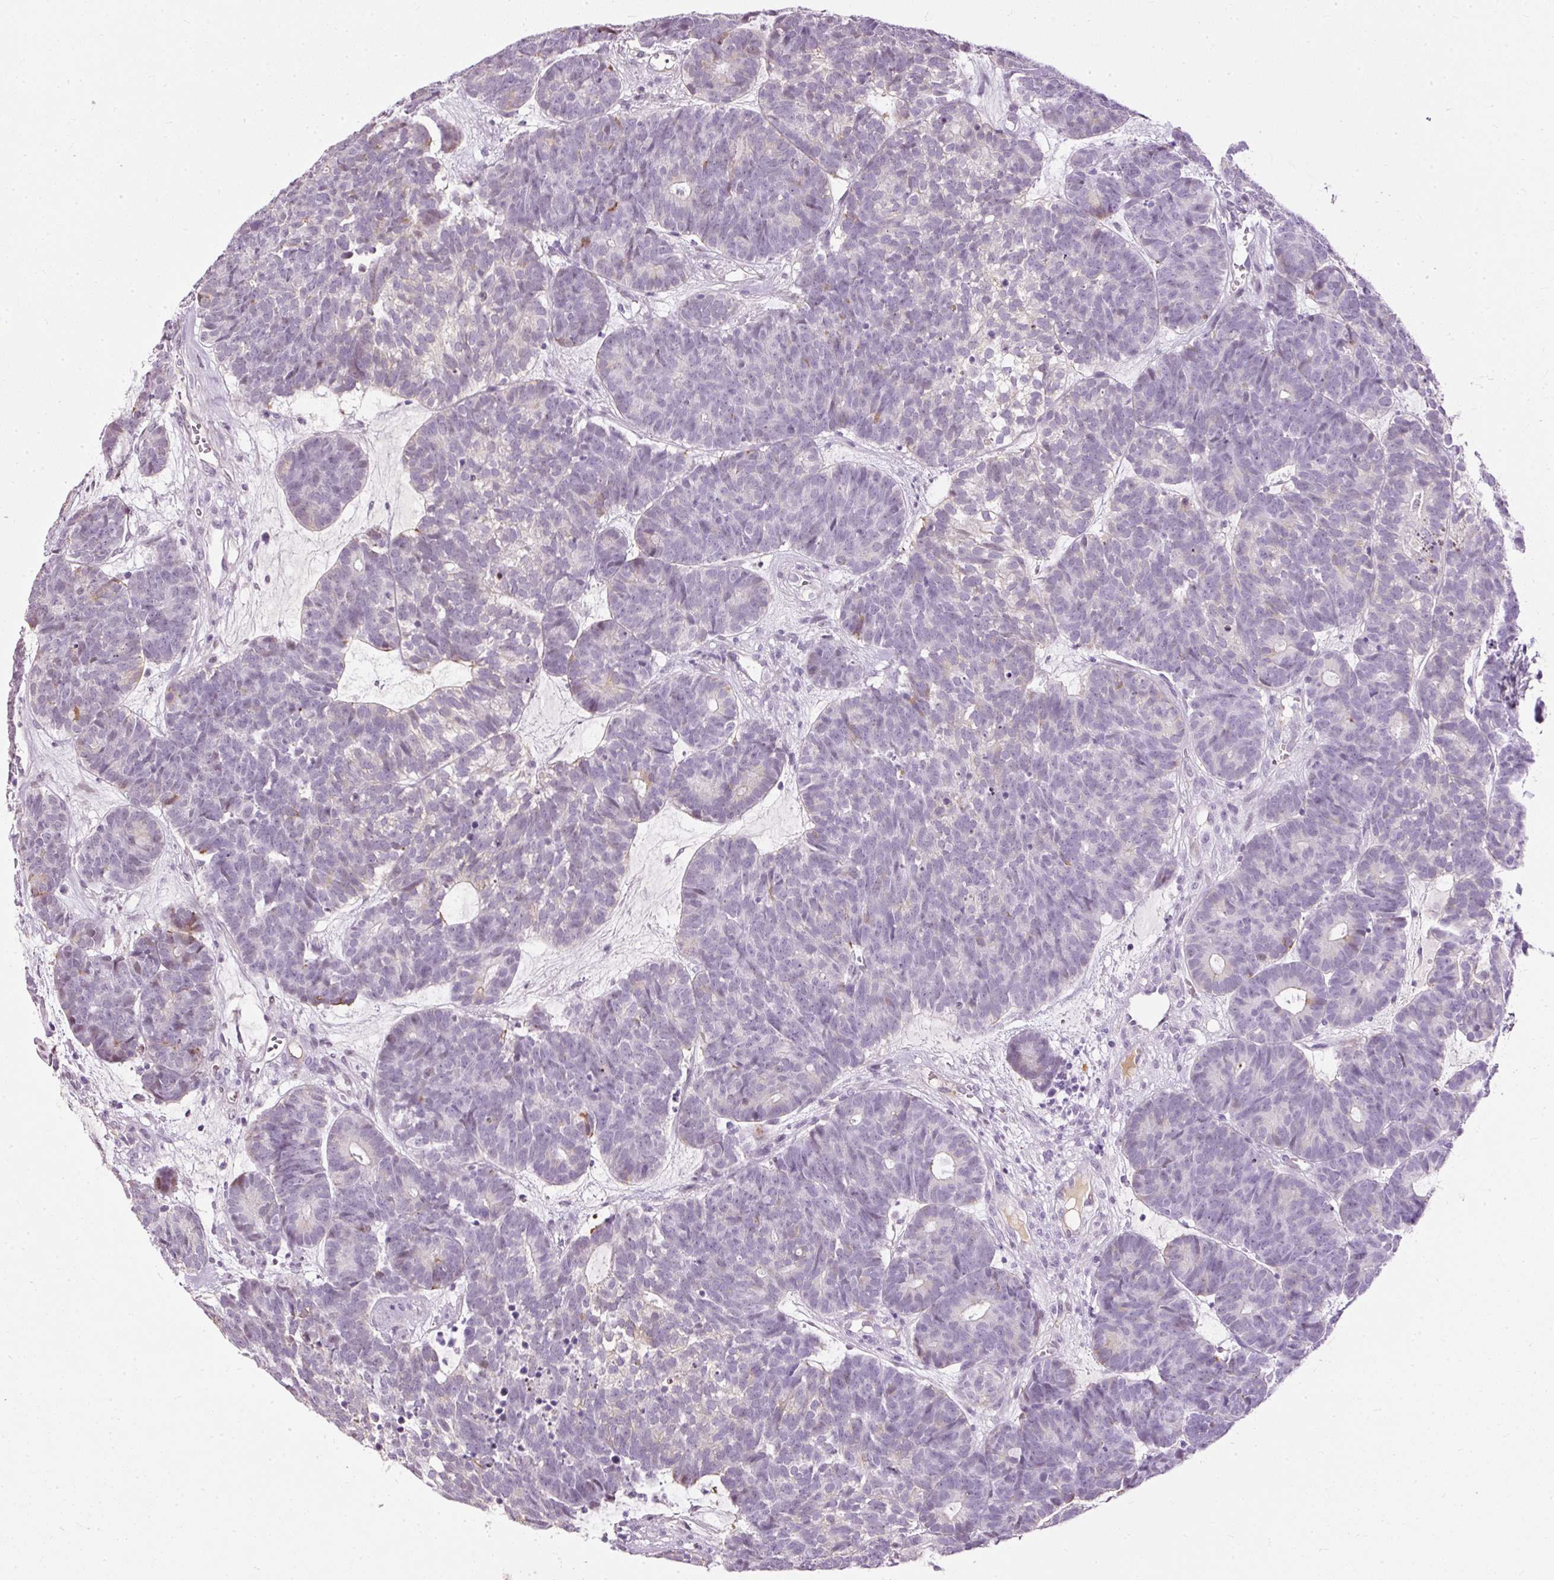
{"staining": {"intensity": "negative", "quantity": "none", "location": "none"}, "tissue": "head and neck cancer", "cell_type": "Tumor cells", "image_type": "cancer", "snomed": [{"axis": "morphology", "description": "Adenocarcinoma, NOS"}, {"axis": "topography", "description": "Head-Neck"}], "caption": "The image reveals no staining of tumor cells in head and neck cancer.", "gene": "PDE6B", "patient": {"sex": "female", "age": 81}}